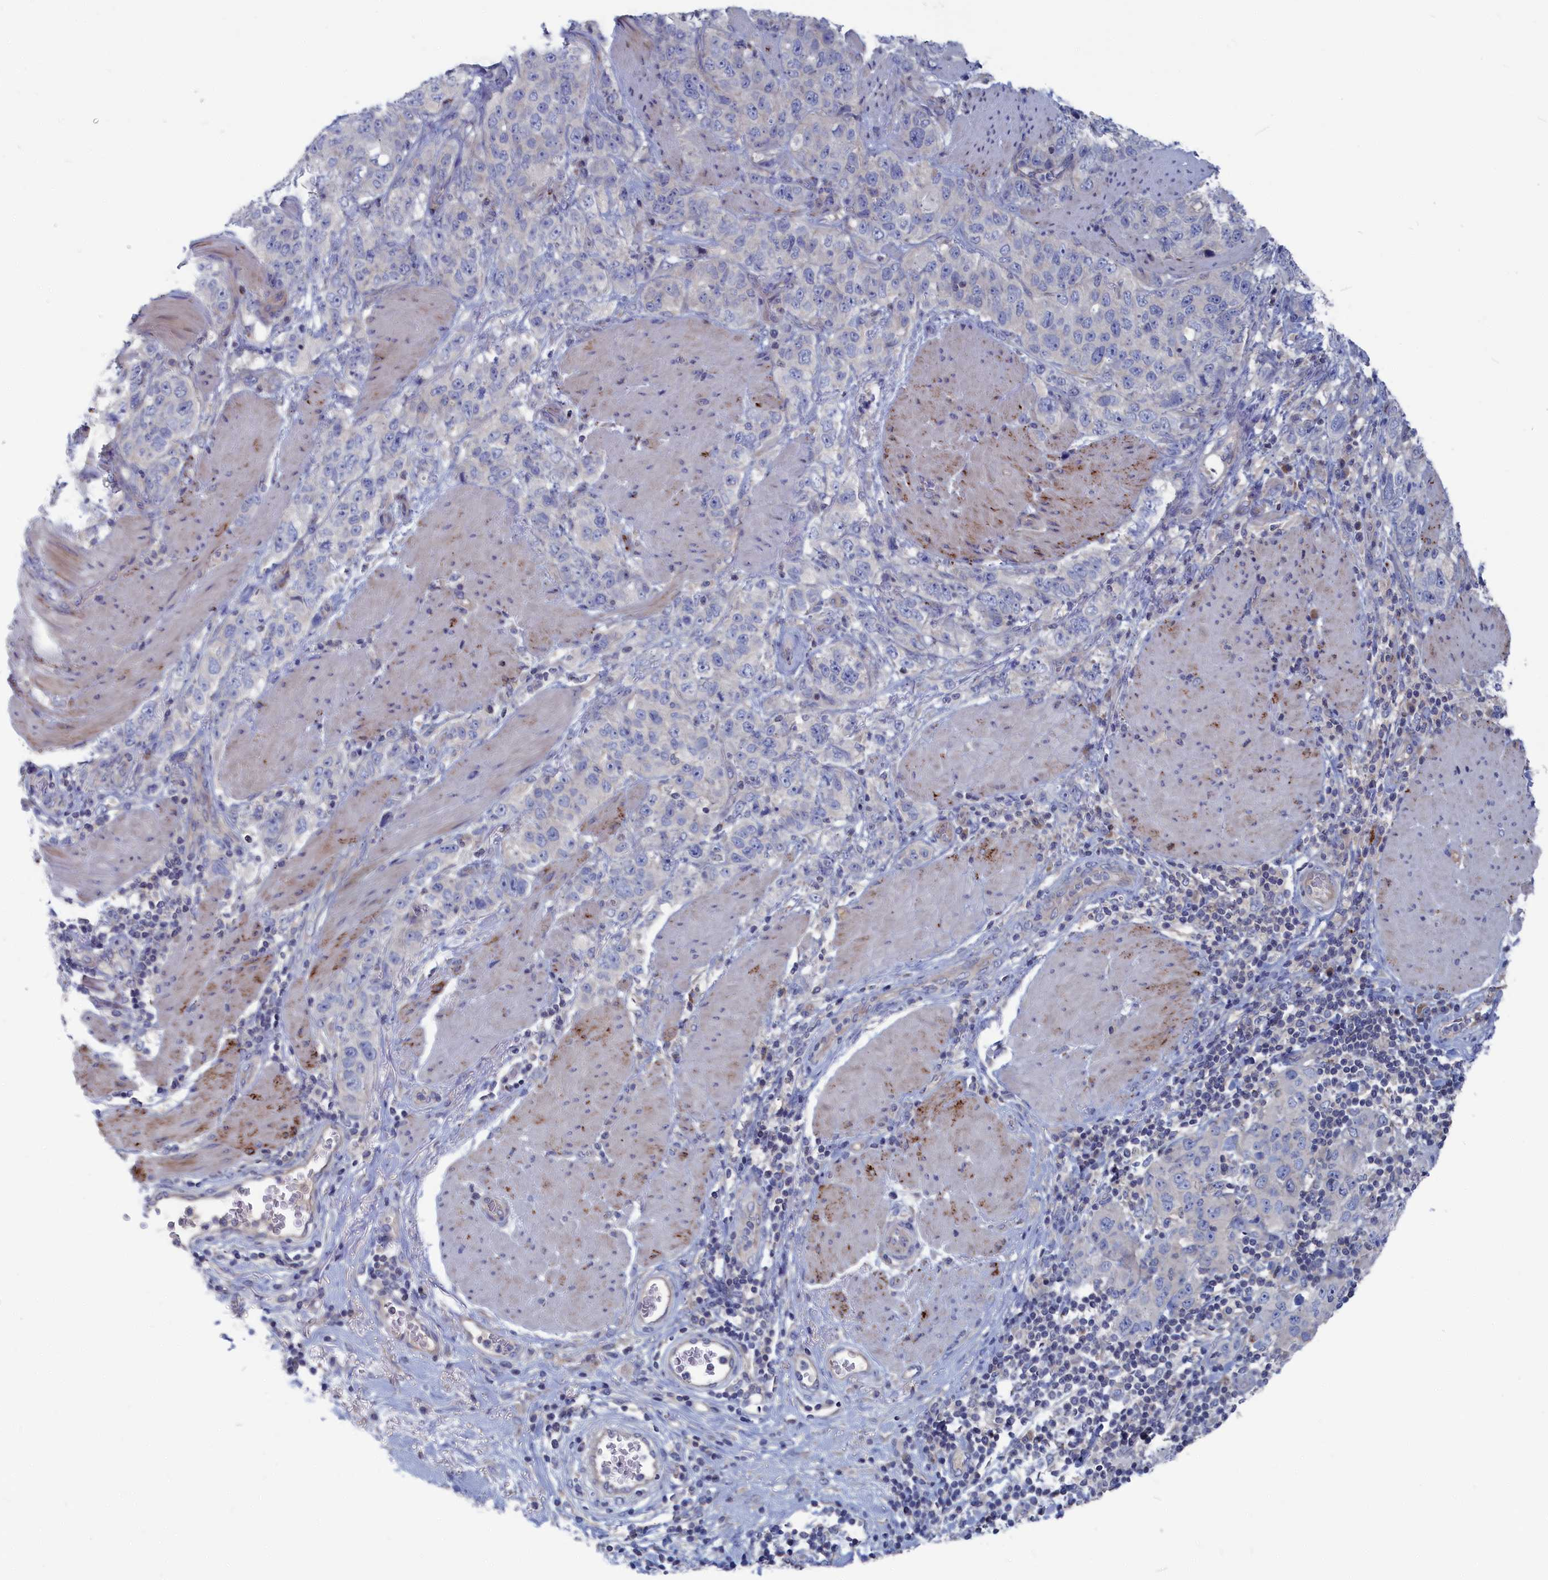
{"staining": {"intensity": "negative", "quantity": "none", "location": "none"}, "tissue": "stomach cancer", "cell_type": "Tumor cells", "image_type": "cancer", "snomed": [{"axis": "morphology", "description": "Adenocarcinoma, NOS"}, {"axis": "topography", "description": "Stomach"}], "caption": "Micrograph shows no significant protein expression in tumor cells of stomach adenocarcinoma. Nuclei are stained in blue.", "gene": "CEND1", "patient": {"sex": "male", "age": 48}}